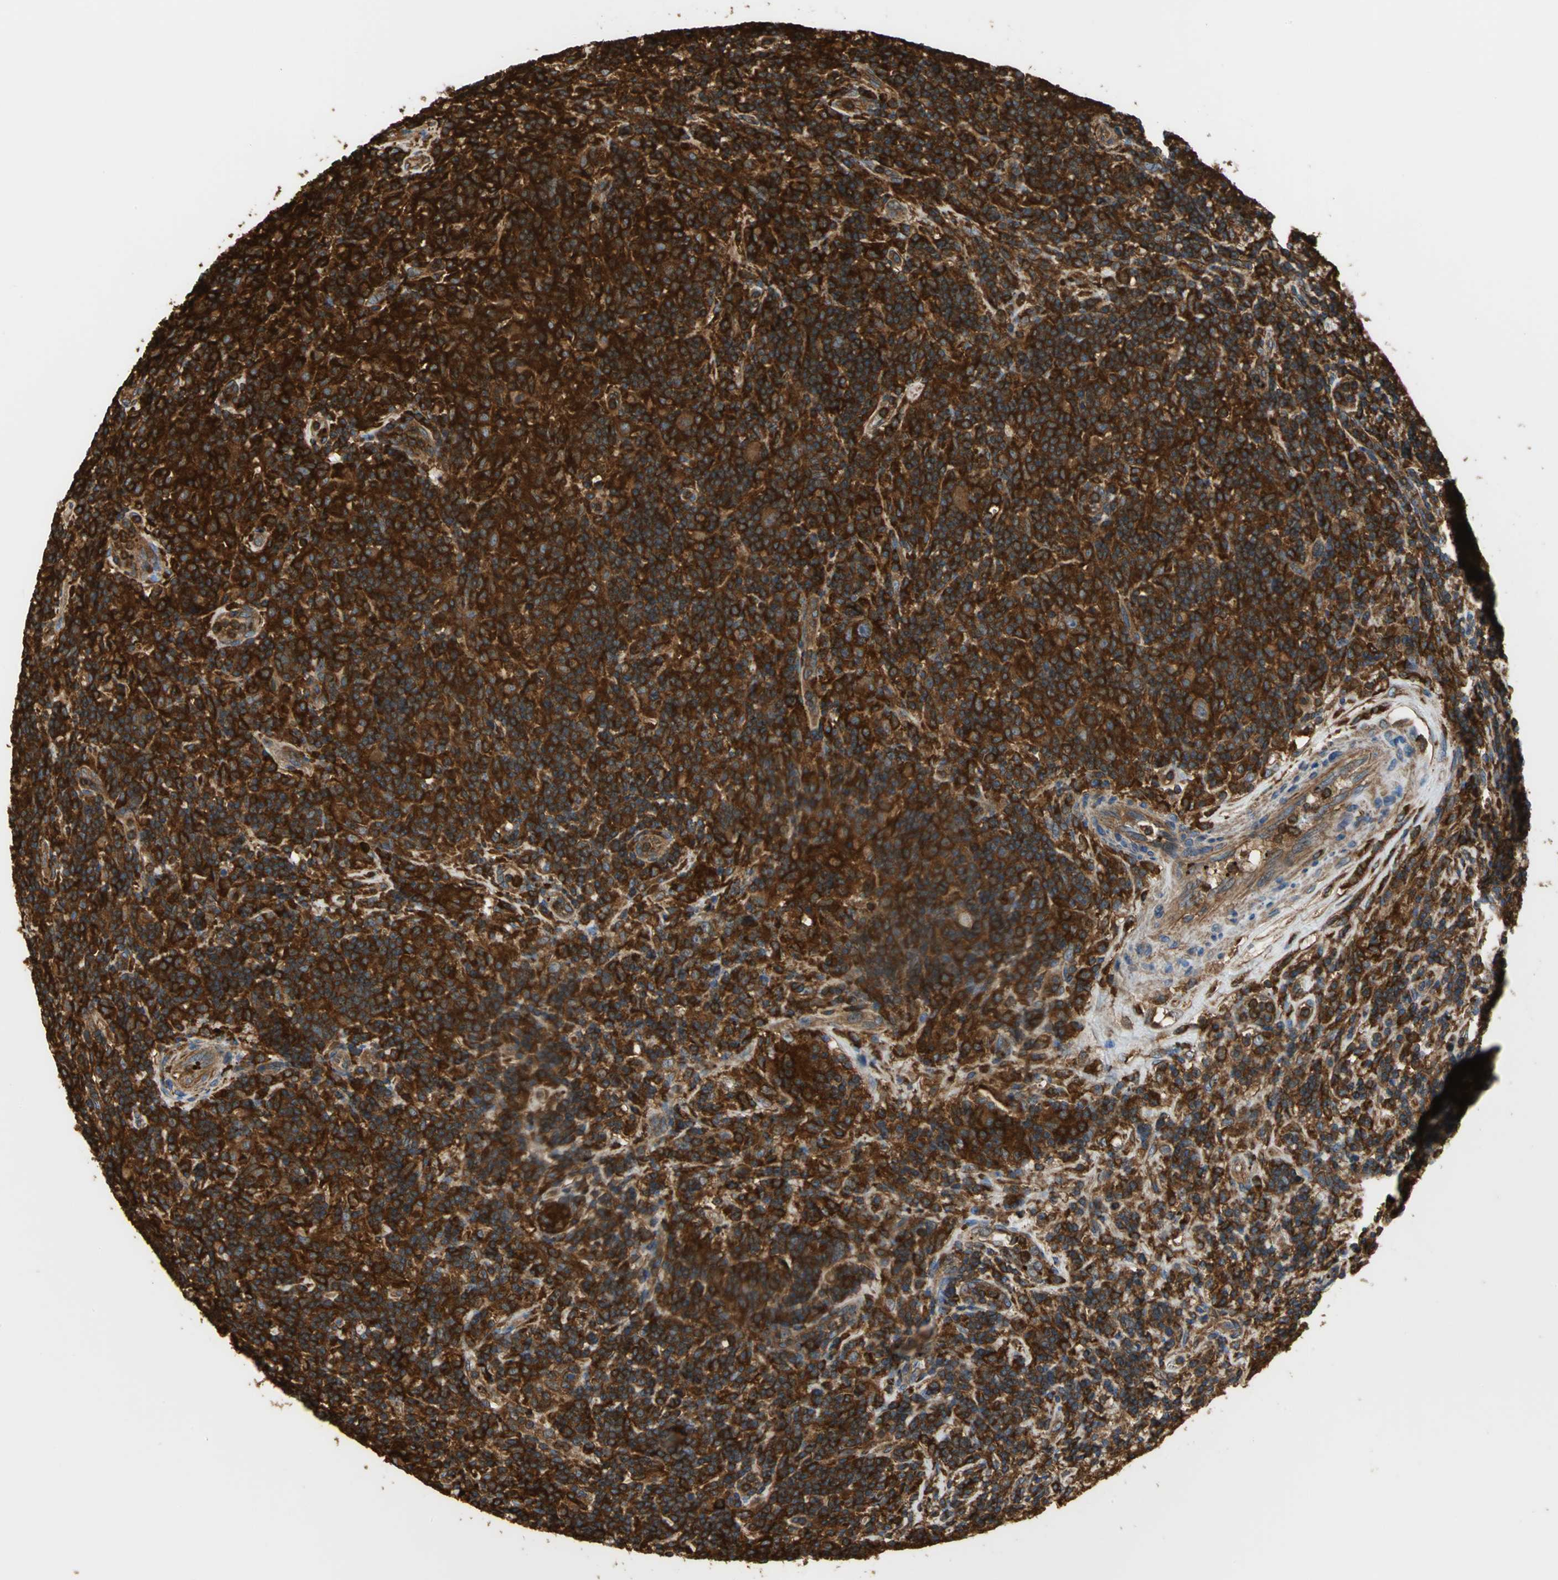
{"staining": {"intensity": "strong", "quantity": ">75%", "location": "cytoplasmic/membranous"}, "tissue": "lymphoma", "cell_type": "Tumor cells", "image_type": "cancer", "snomed": [{"axis": "morphology", "description": "Hodgkin's disease, NOS"}, {"axis": "topography", "description": "Lymph node"}], "caption": "This micrograph demonstrates immunohistochemistry staining of human lymphoma, with high strong cytoplasmic/membranous staining in about >75% of tumor cells.", "gene": "TLN1", "patient": {"sex": "male", "age": 70}}